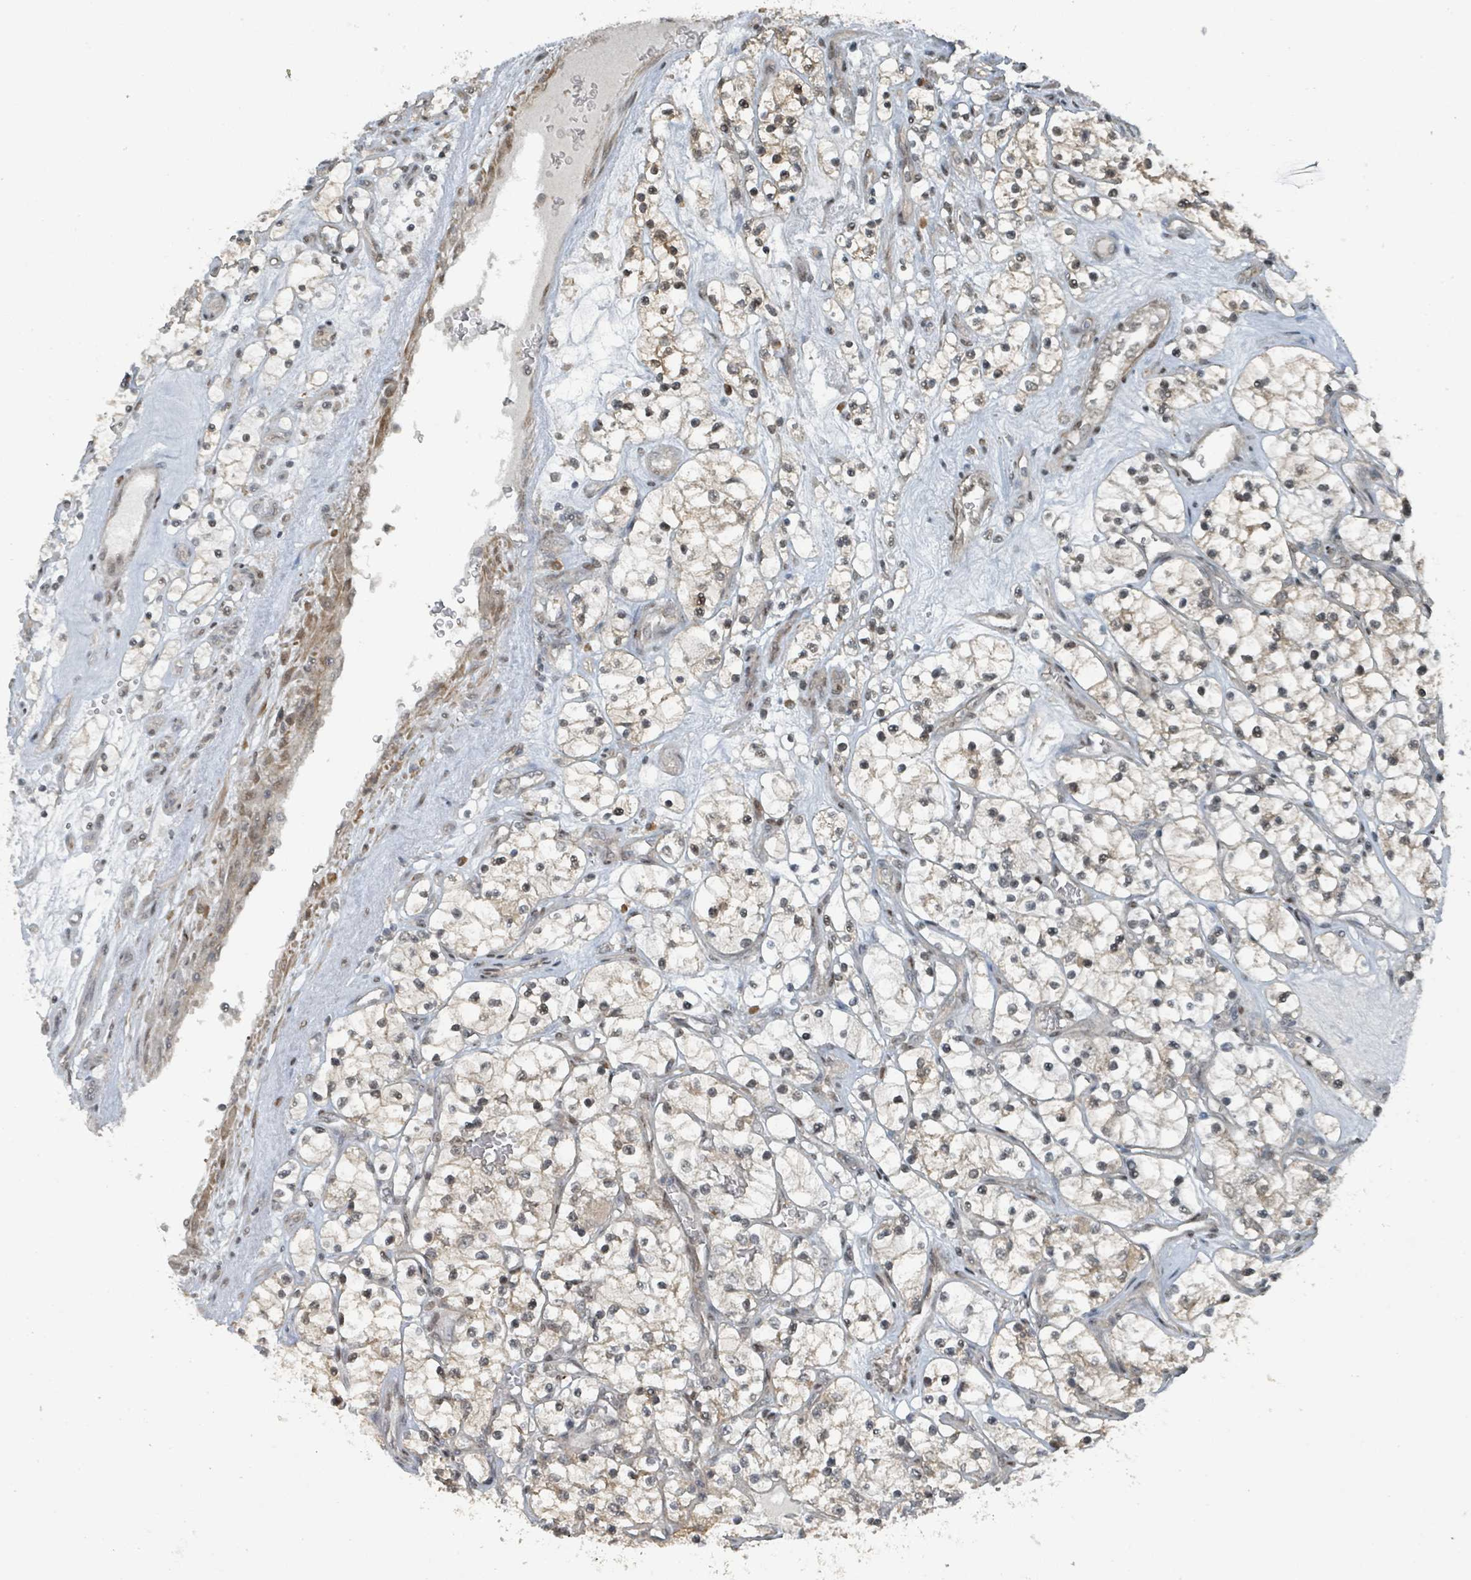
{"staining": {"intensity": "weak", "quantity": "<25%", "location": "cytoplasmic/membranous,nuclear"}, "tissue": "renal cancer", "cell_type": "Tumor cells", "image_type": "cancer", "snomed": [{"axis": "morphology", "description": "Adenocarcinoma, NOS"}, {"axis": "topography", "description": "Kidney"}], "caption": "A high-resolution photomicrograph shows IHC staining of renal cancer (adenocarcinoma), which reveals no significant expression in tumor cells.", "gene": "PHIP", "patient": {"sex": "female", "age": 69}}